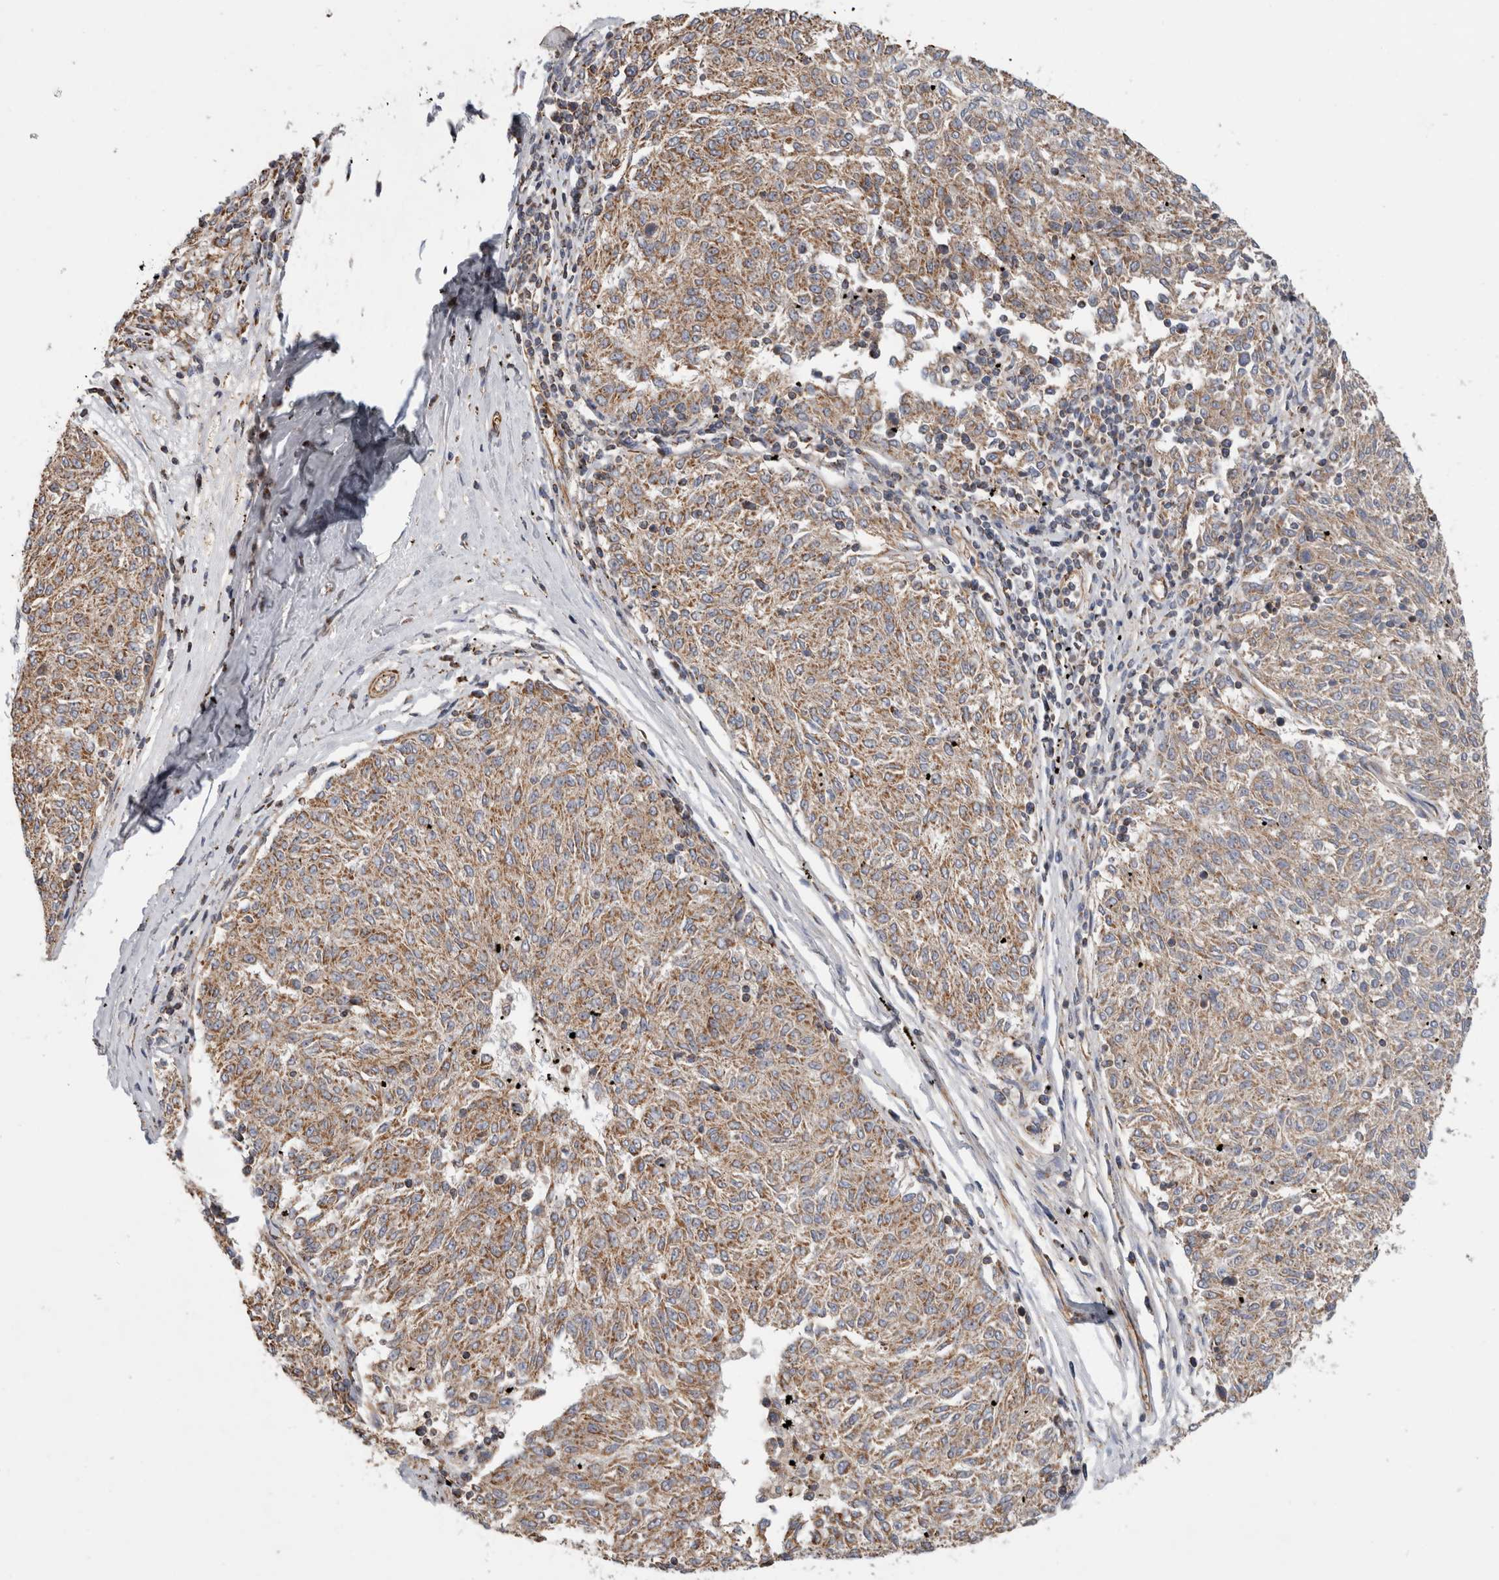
{"staining": {"intensity": "weak", "quantity": ">75%", "location": "cytoplasmic/membranous"}, "tissue": "melanoma", "cell_type": "Tumor cells", "image_type": "cancer", "snomed": [{"axis": "morphology", "description": "Malignant melanoma, NOS"}, {"axis": "topography", "description": "Skin"}], "caption": "This micrograph shows IHC staining of human malignant melanoma, with low weak cytoplasmic/membranous staining in about >75% of tumor cells.", "gene": "SFXN2", "patient": {"sex": "female", "age": 72}}